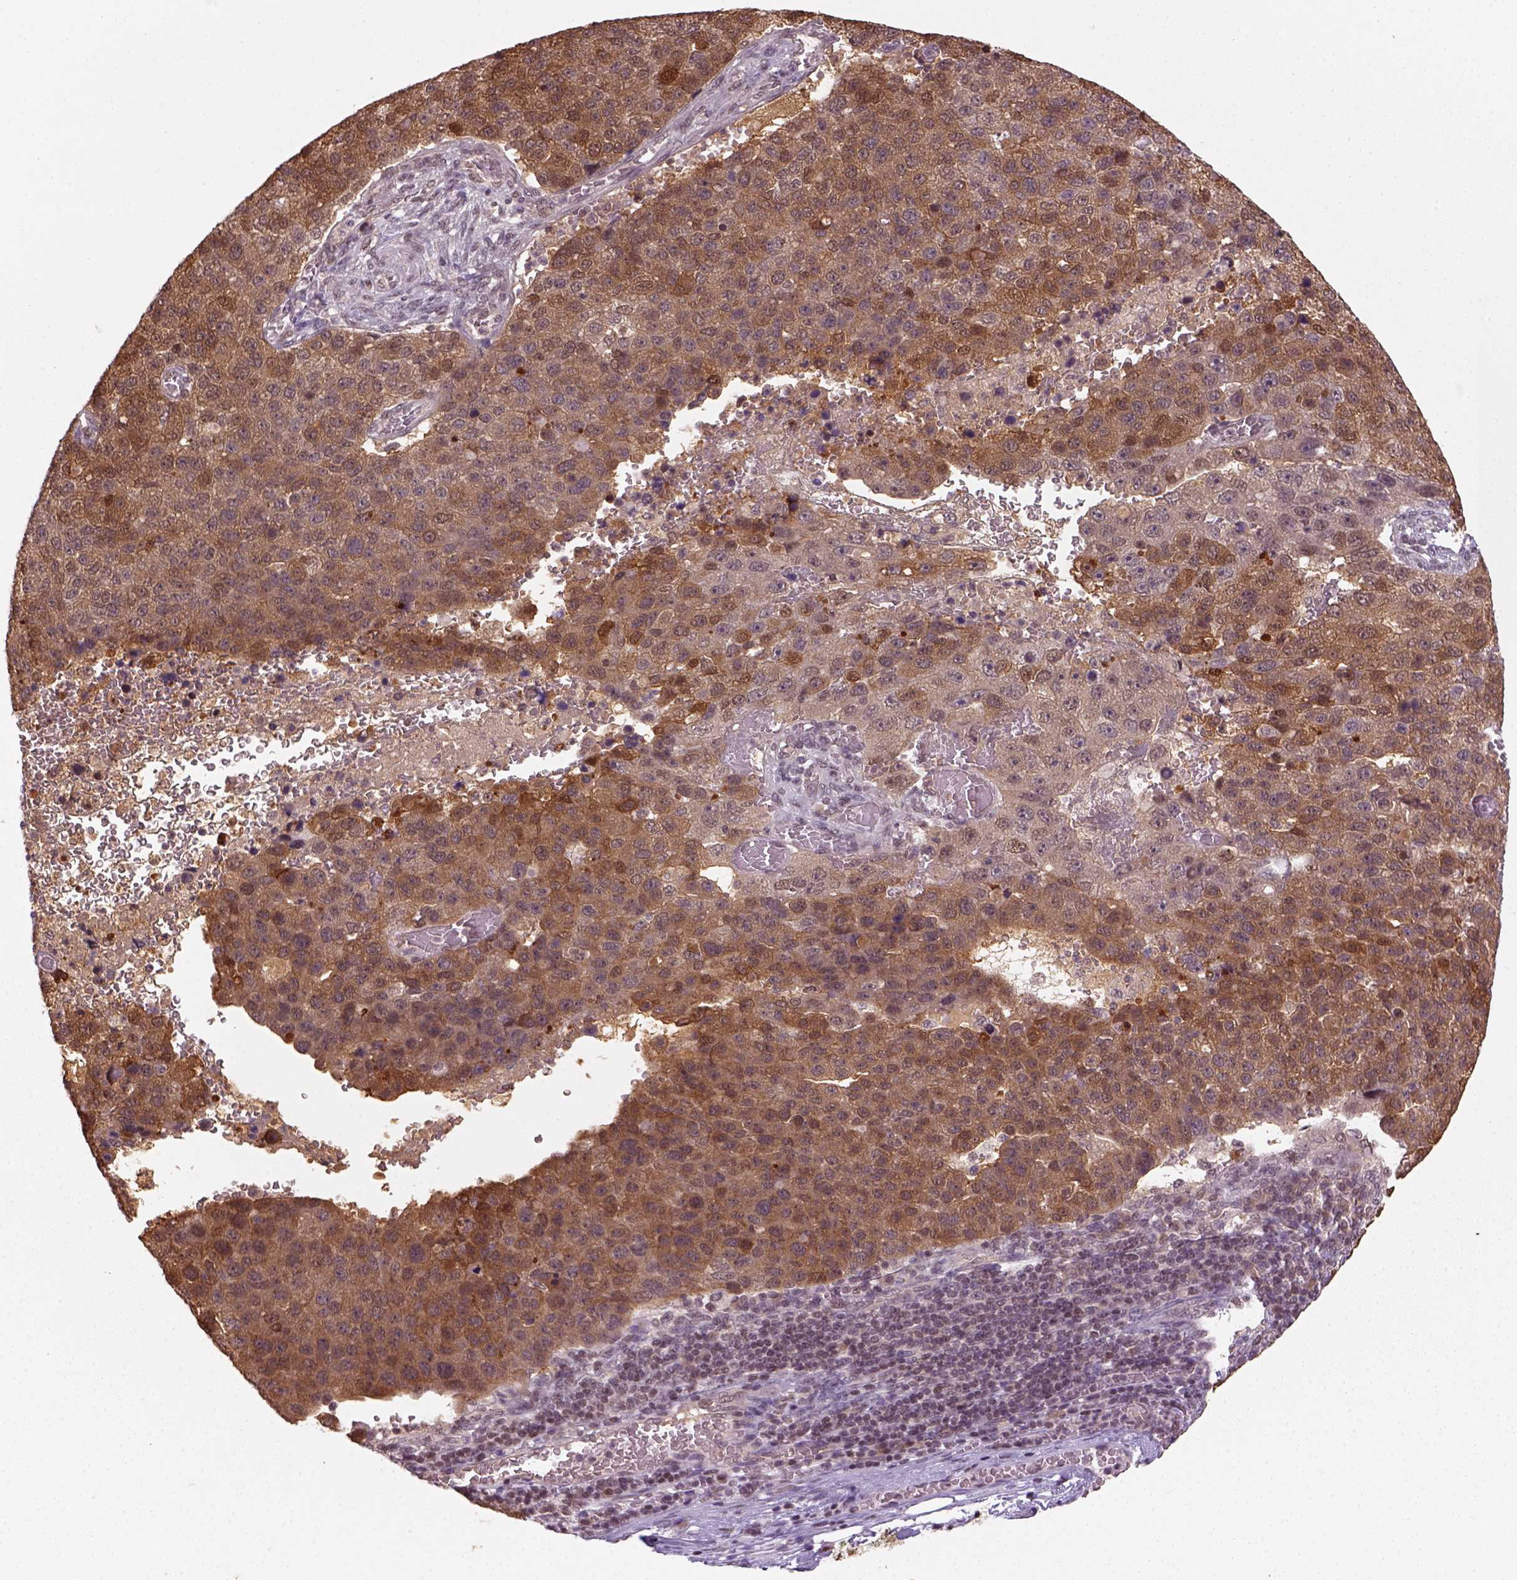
{"staining": {"intensity": "moderate", "quantity": ">75%", "location": "cytoplasmic/membranous,nuclear"}, "tissue": "pancreatic cancer", "cell_type": "Tumor cells", "image_type": "cancer", "snomed": [{"axis": "morphology", "description": "Adenocarcinoma, NOS"}, {"axis": "topography", "description": "Pancreas"}], "caption": "Immunohistochemistry (DAB) staining of pancreatic adenocarcinoma demonstrates moderate cytoplasmic/membranous and nuclear protein positivity in approximately >75% of tumor cells.", "gene": "GOT1", "patient": {"sex": "female", "age": 61}}